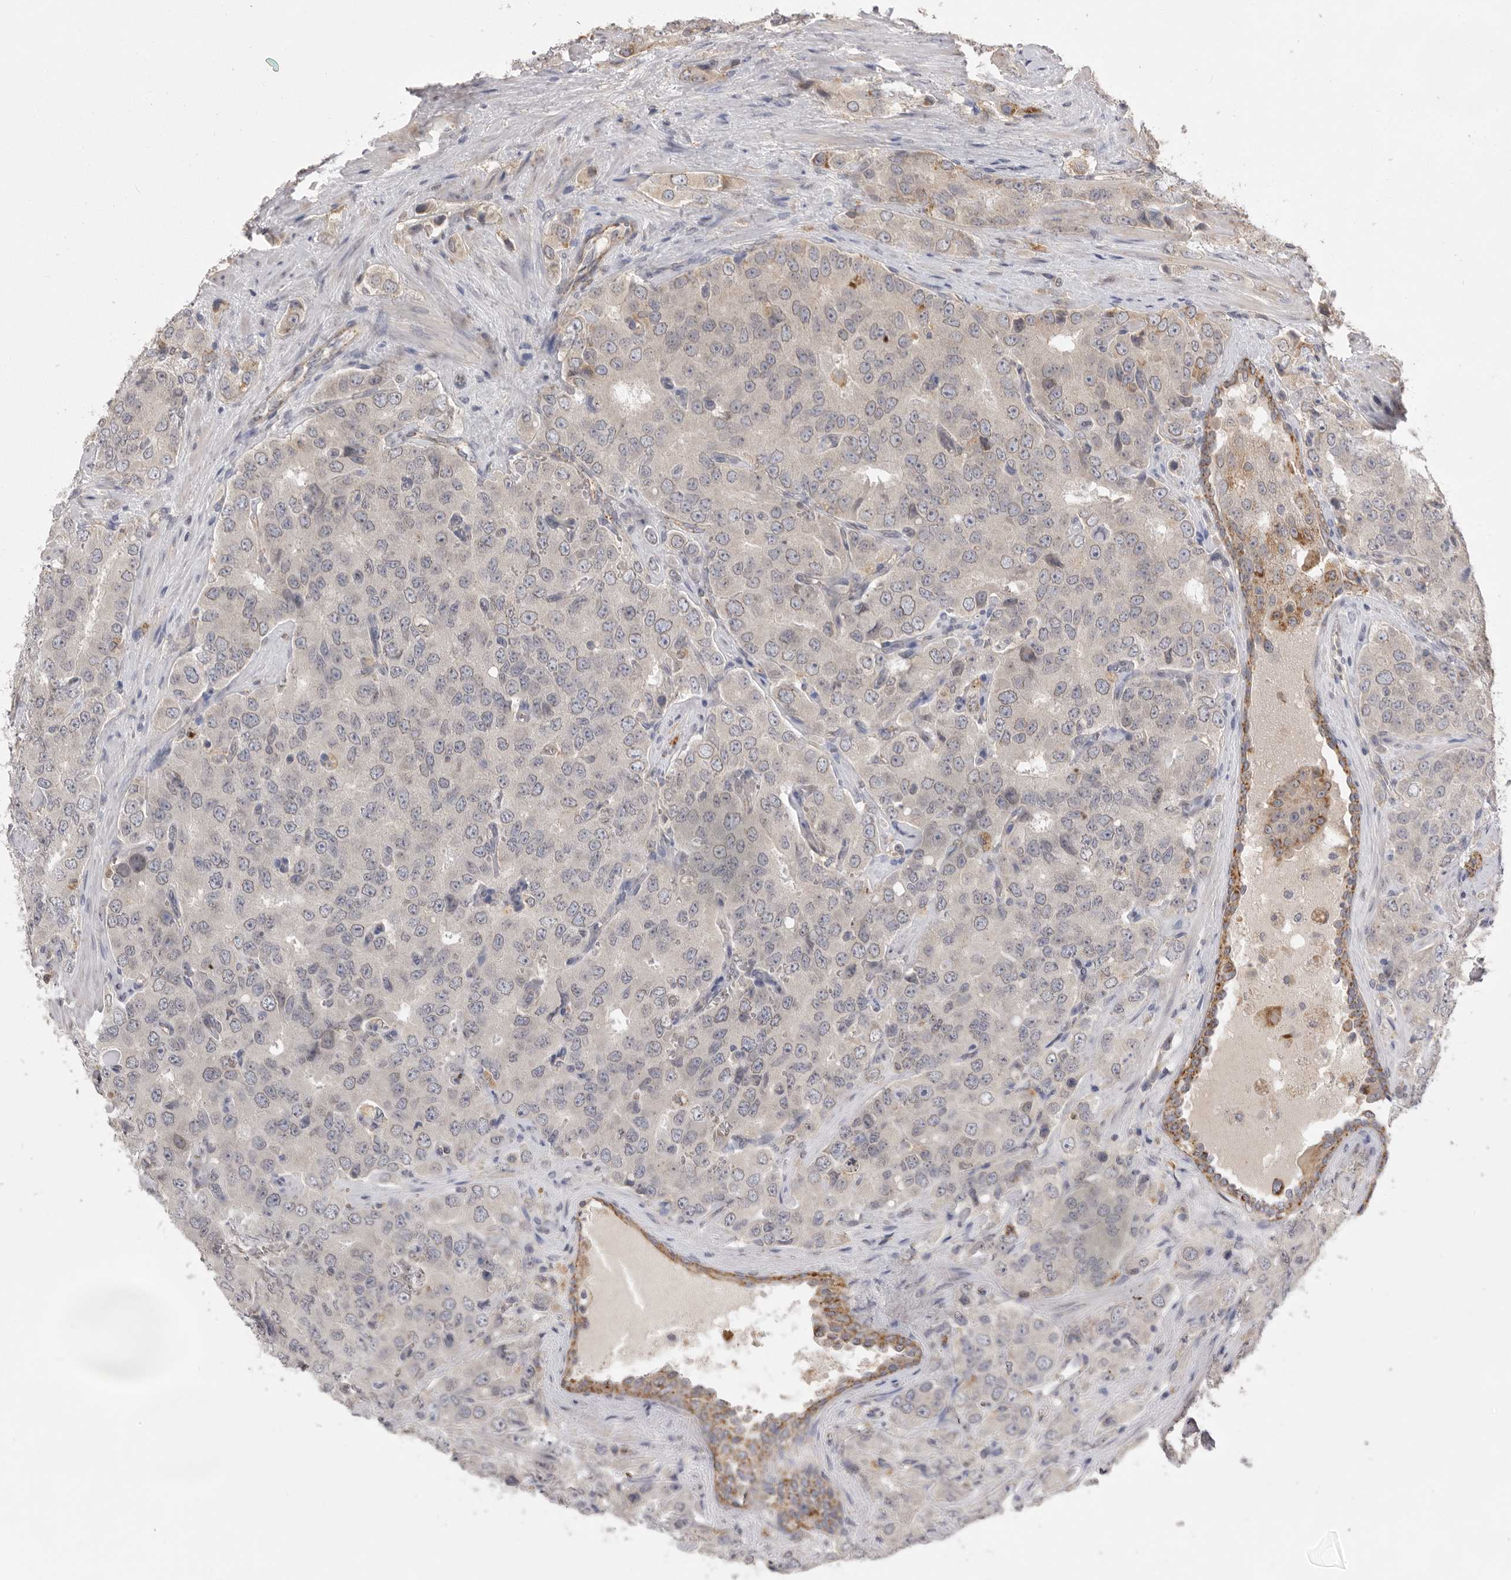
{"staining": {"intensity": "moderate", "quantity": "<25%", "location": "cytoplasmic/membranous"}, "tissue": "prostate cancer", "cell_type": "Tumor cells", "image_type": "cancer", "snomed": [{"axis": "morphology", "description": "Adenocarcinoma, High grade"}, {"axis": "topography", "description": "Prostate"}], "caption": "This photomicrograph shows immunohistochemistry (IHC) staining of prostate cancer, with low moderate cytoplasmic/membranous positivity in approximately <25% of tumor cells.", "gene": "TLR3", "patient": {"sex": "male", "age": 58}}